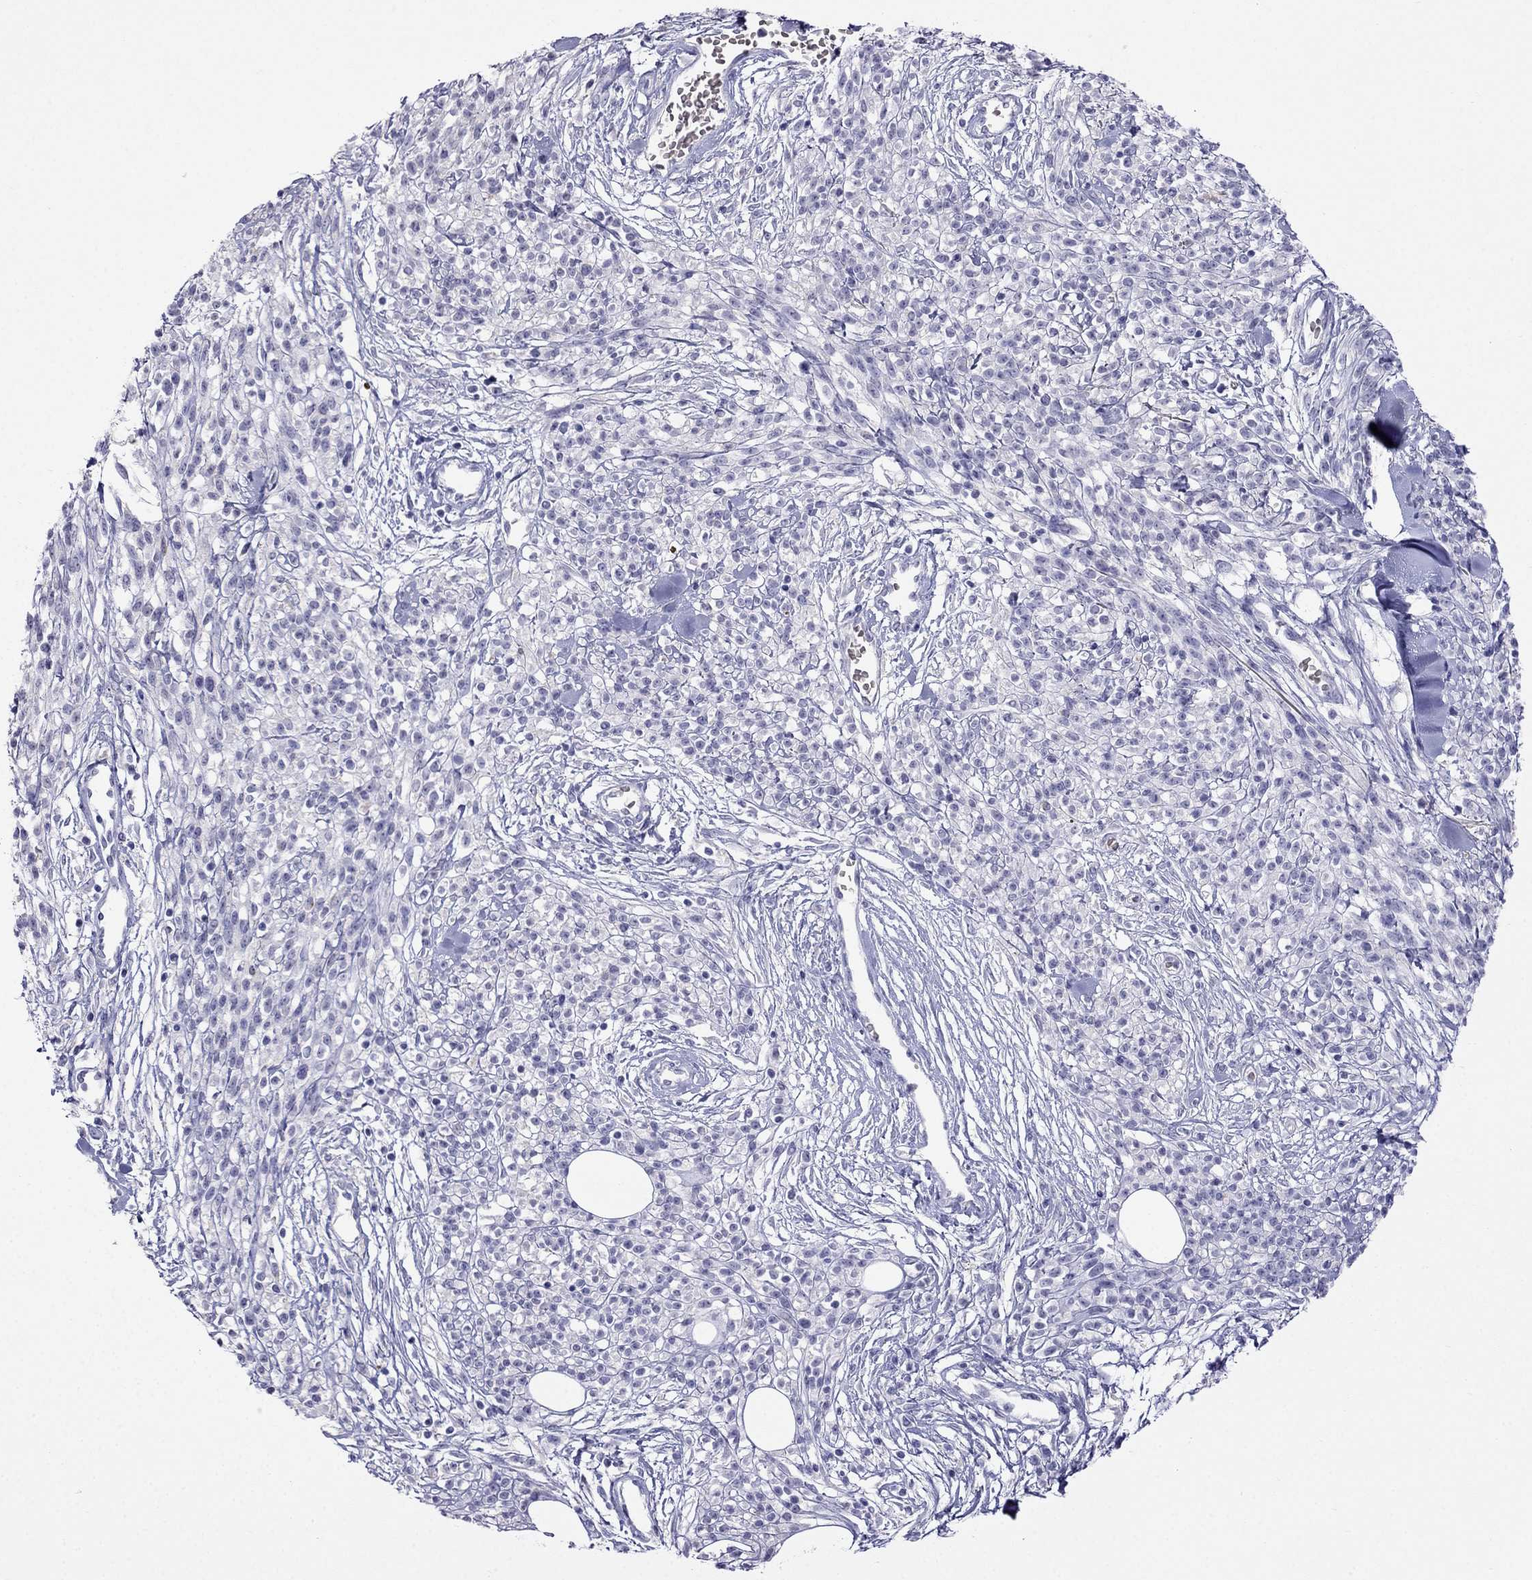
{"staining": {"intensity": "negative", "quantity": "none", "location": "none"}, "tissue": "melanoma", "cell_type": "Tumor cells", "image_type": "cancer", "snomed": [{"axis": "morphology", "description": "Malignant melanoma, NOS"}, {"axis": "topography", "description": "Skin"}, {"axis": "topography", "description": "Skin of trunk"}], "caption": "Tumor cells are negative for brown protein staining in melanoma.", "gene": "MGP", "patient": {"sex": "male", "age": 74}}